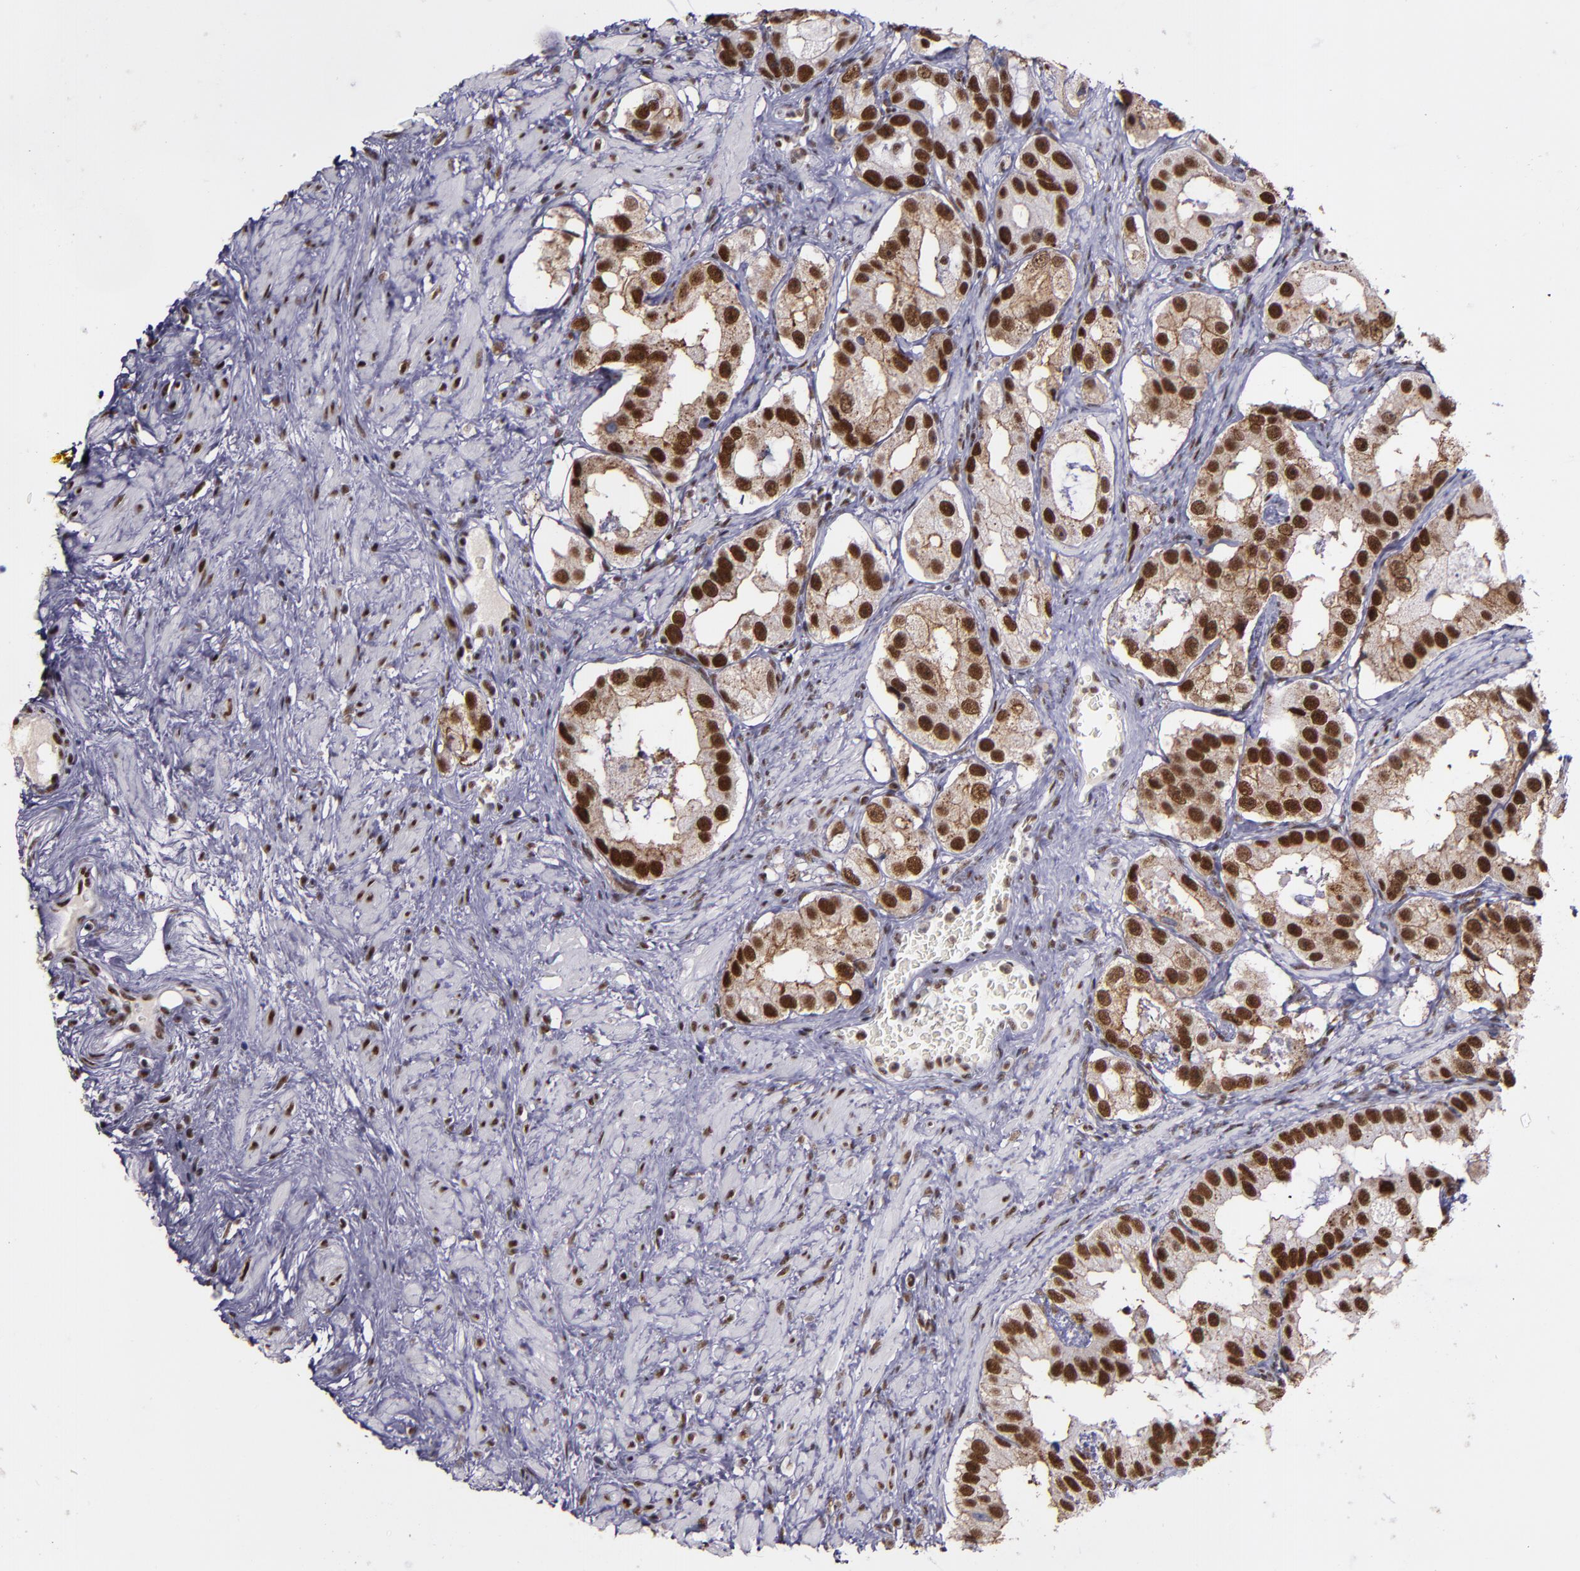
{"staining": {"intensity": "strong", "quantity": ">75%", "location": "nuclear"}, "tissue": "prostate cancer", "cell_type": "Tumor cells", "image_type": "cancer", "snomed": [{"axis": "morphology", "description": "Adenocarcinoma, High grade"}, {"axis": "topography", "description": "Prostate"}], "caption": "High-power microscopy captured an immunohistochemistry (IHC) micrograph of high-grade adenocarcinoma (prostate), revealing strong nuclear positivity in about >75% of tumor cells.", "gene": "PPP4R3A", "patient": {"sex": "male", "age": 63}}